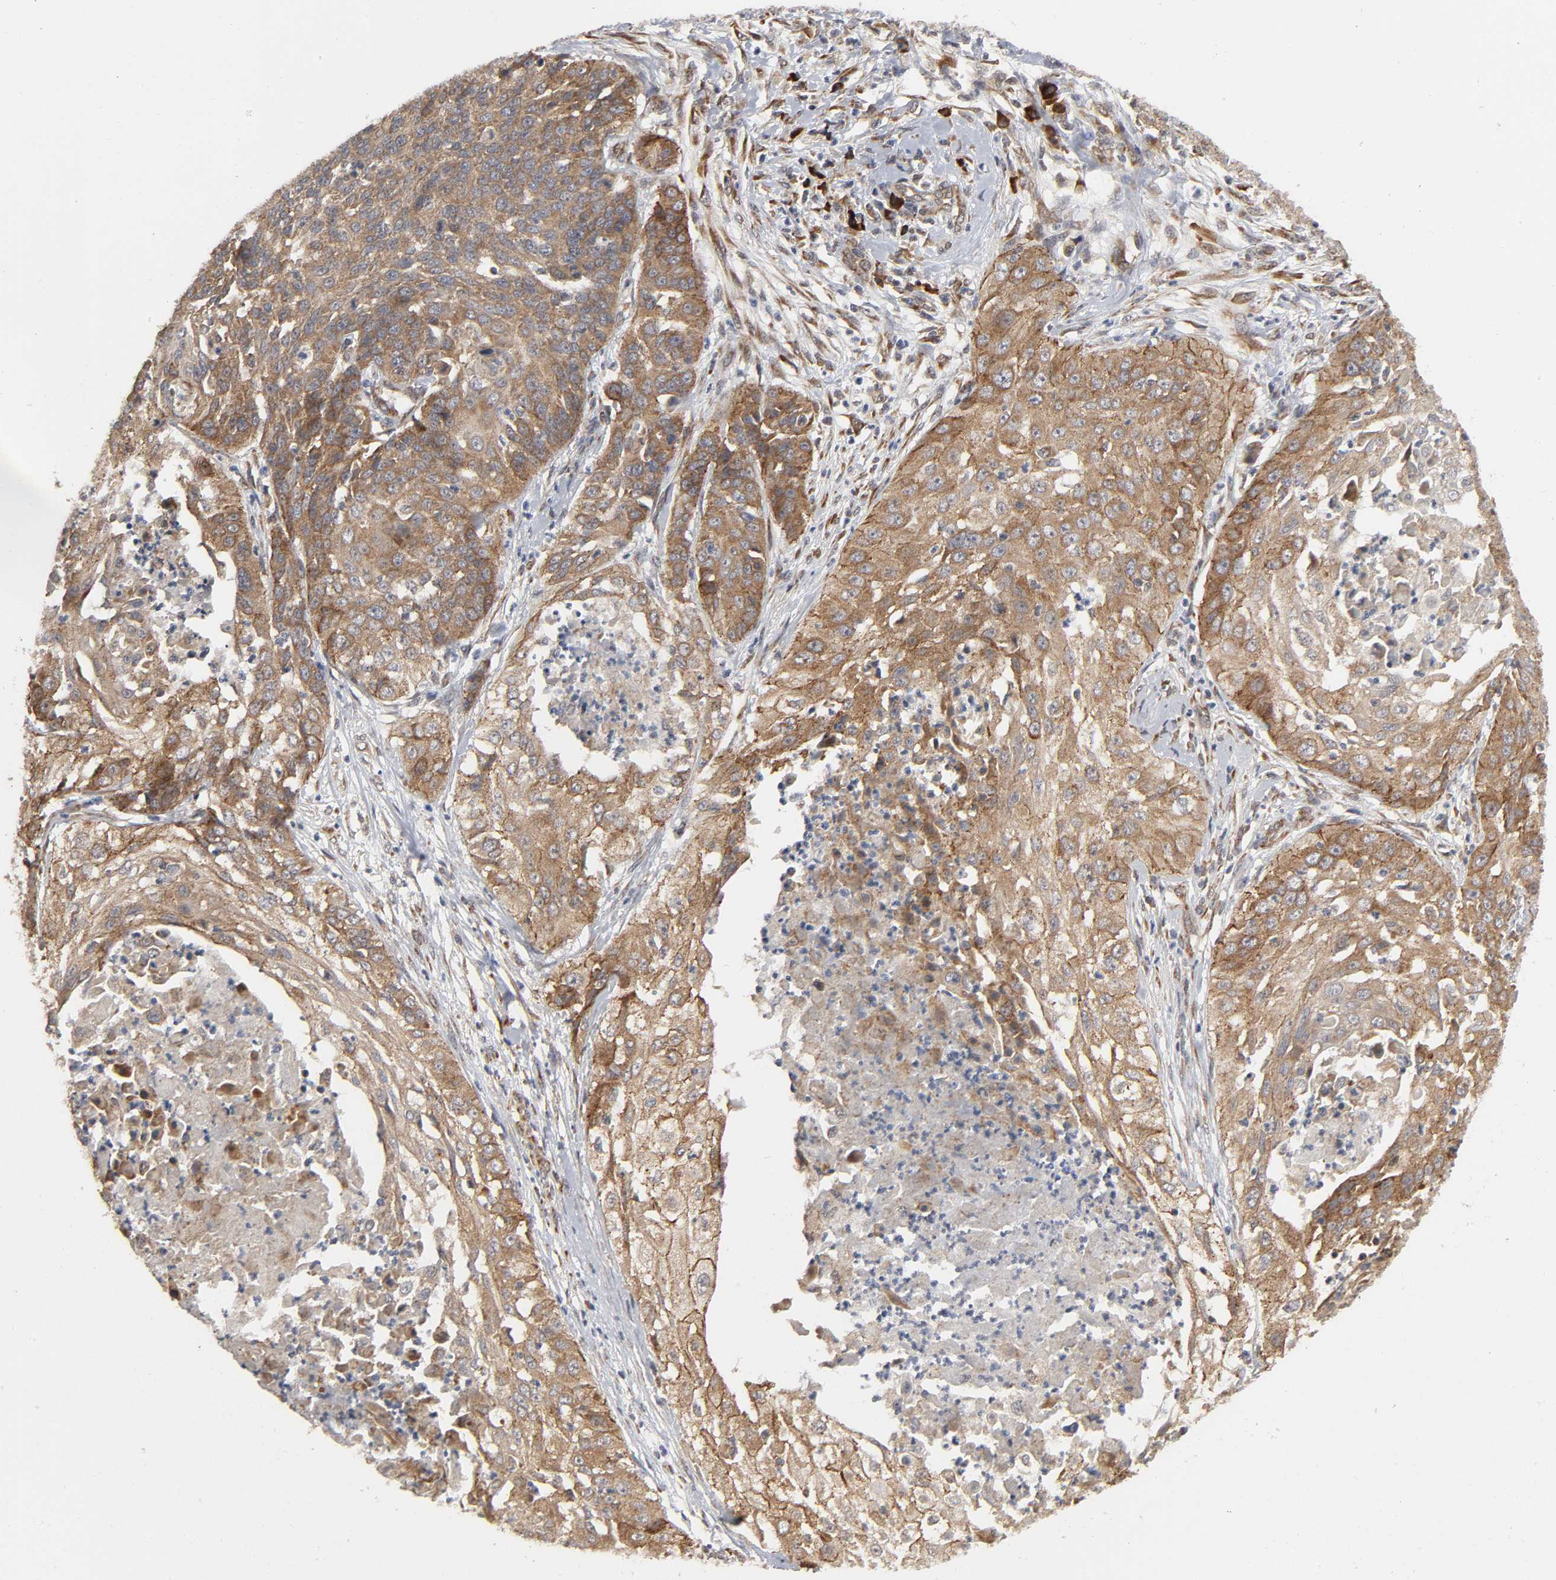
{"staining": {"intensity": "moderate", "quantity": ">75%", "location": "cytoplasmic/membranous"}, "tissue": "cervical cancer", "cell_type": "Tumor cells", "image_type": "cancer", "snomed": [{"axis": "morphology", "description": "Squamous cell carcinoma, NOS"}, {"axis": "topography", "description": "Cervix"}], "caption": "Protein expression analysis of human squamous cell carcinoma (cervical) reveals moderate cytoplasmic/membranous expression in about >75% of tumor cells.", "gene": "SLC30A9", "patient": {"sex": "female", "age": 64}}